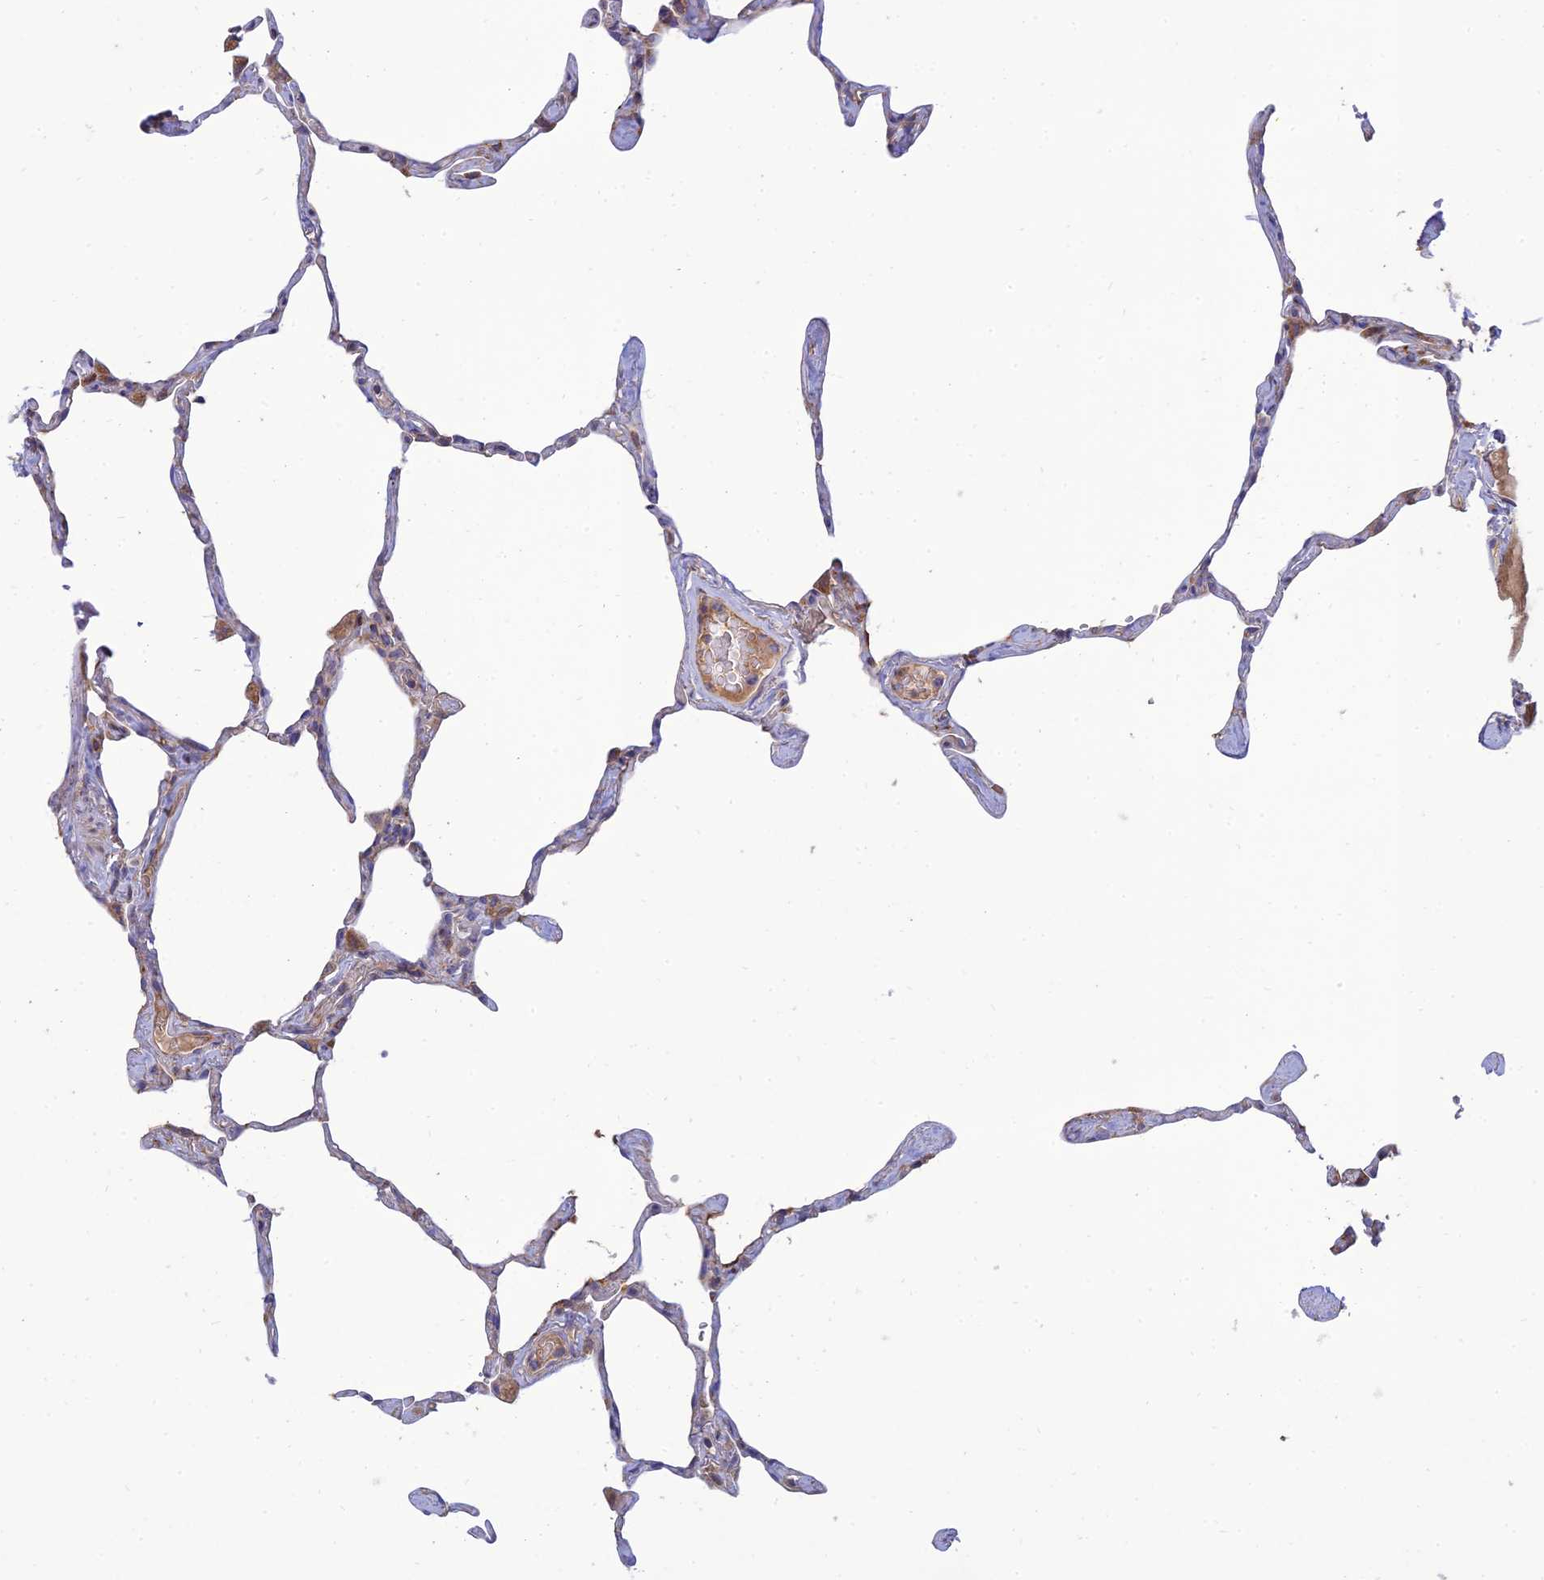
{"staining": {"intensity": "moderate", "quantity": "25%-75%", "location": "cytoplasmic/membranous"}, "tissue": "lung", "cell_type": "Alveolar cells", "image_type": "normal", "snomed": [{"axis": "morphology", "description": "Normal tissue, NOS"}, {"axis": "topography", "description": "Lung"}], "caption": "High-power microscopy captured an immunohistochemistry photomicrograph of unremarkable lung, revealing moderate cytoplasmic/membranous expression in approximately 25%-75% of alveolar cells. Using DAB (3,3'-diaminobenzidine) (brown) and hematoxylin (blue) stains, captured at high magnification using brightfield microscopy.", "gene": "RCN3", "patient": {"sex": "male", "age": 65}}